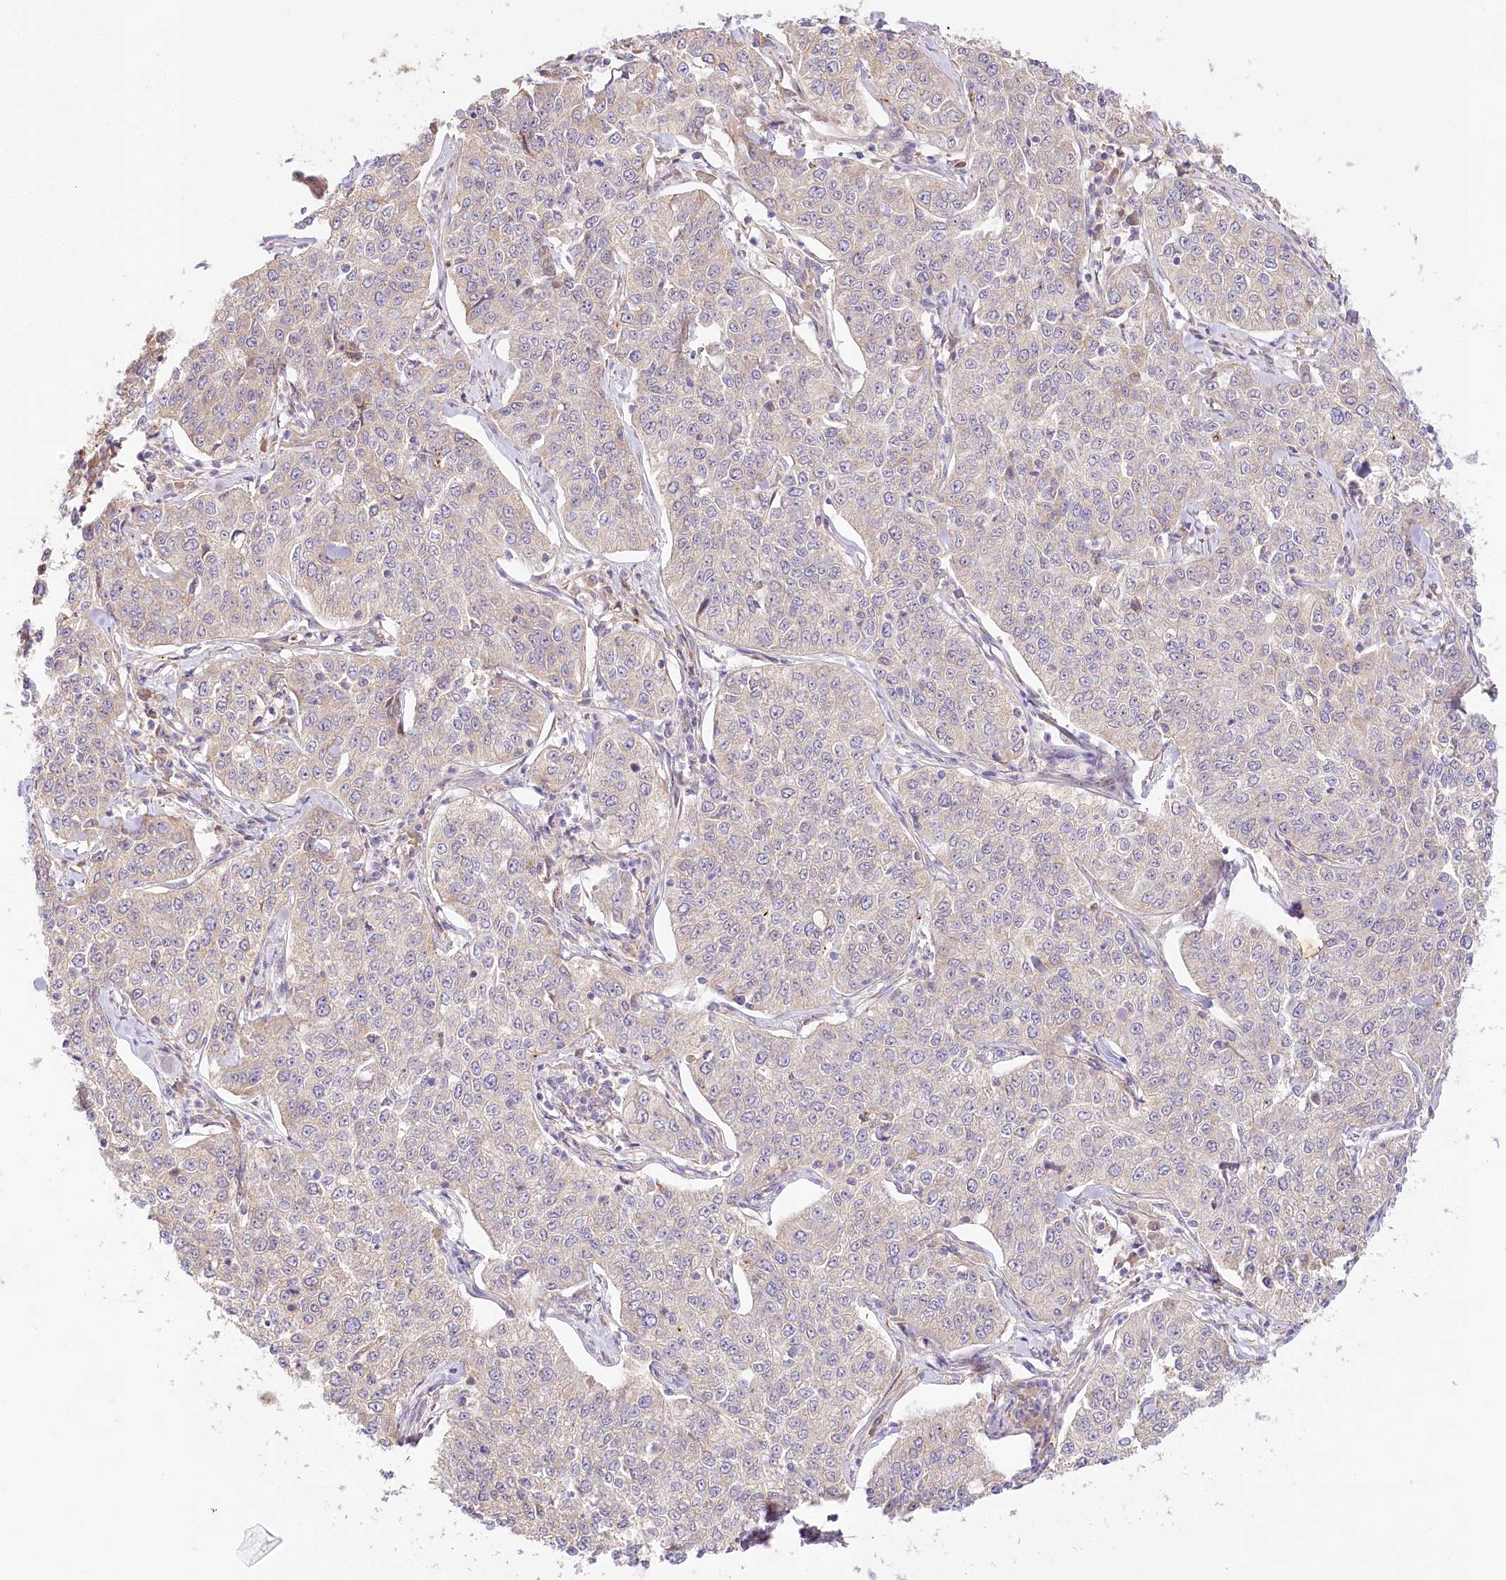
{"staining": {"intensity": "negative", "quantity": "none", "location": "none"}, "tissue": "cervical cancer", "cell_type": "Tumor cells", "image_type": "cancer", "snomed": [{"axis": "morphology", "description": "Squamous cell carcinoma, NOS"}, {"axis": "topography", "description": "Cervix"}], "caption": "The micrograph reveals no staining of tumor cells in cervical cancer (squamous cell carcinoma).", "gene": "PYROXD1", "patient": {"sex": "female", "age": 35}}